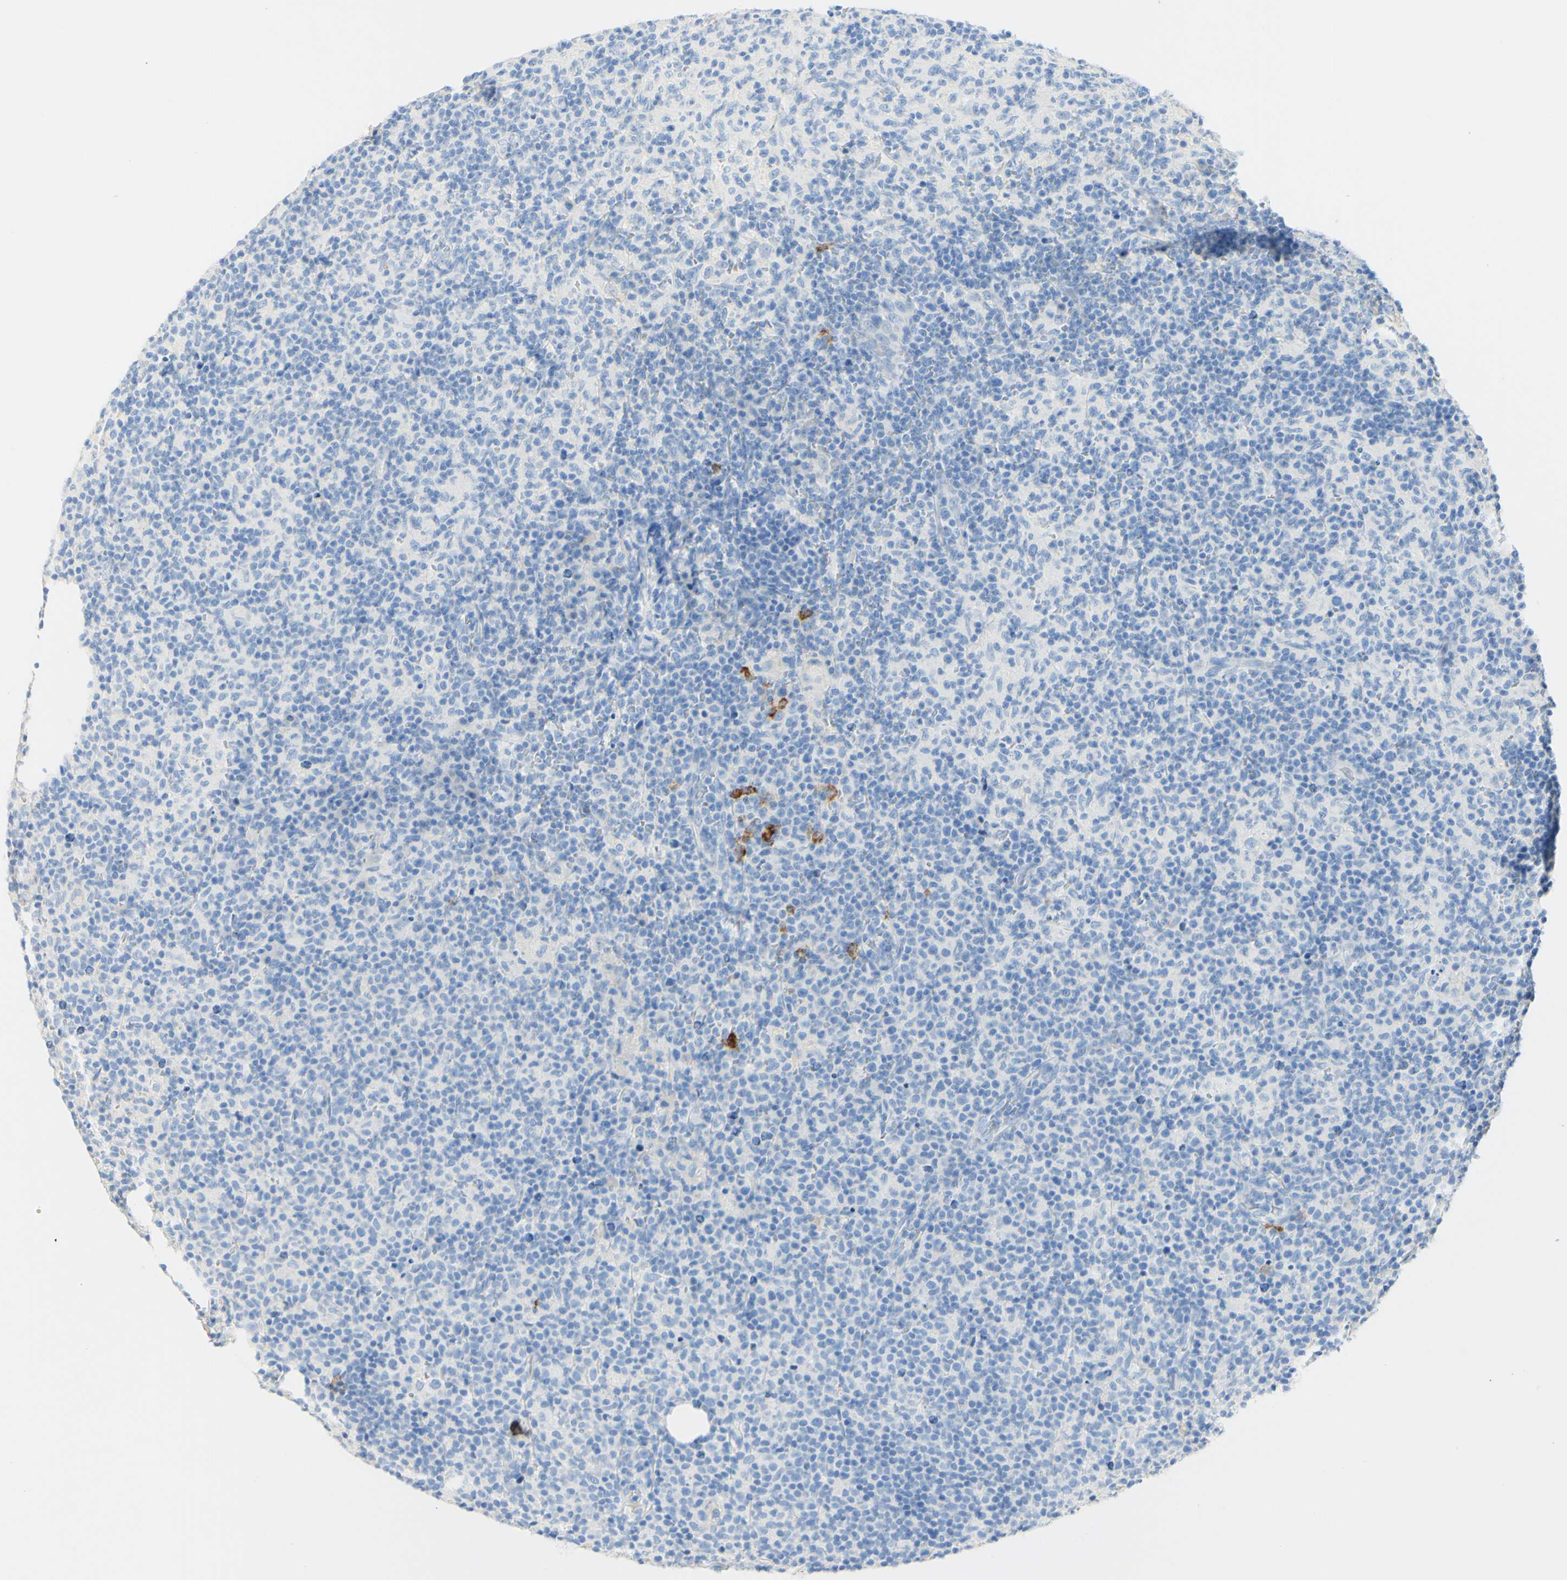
{"staining": {"intensity": "negative", "quantity": "none", "location": "none"}, "tissue": "lymph node", "cell_type": "Germinal center cells", "image_type": "normal", "snomed": [{"axis": "morphology", "description": "Normal tissue, NOS"}, {"axis": "morphology", "description": "Inflammation, NOS"}, {"axis": "topography", "description": "Lymph node"}], "caption": "Immunohistochemistry histopathology image of normal lymph node stained for a protein (brown), which reveals no expression in germinal center cells.", "gene": "PIGR", "patient": {"sex": "male", "age": 55}}